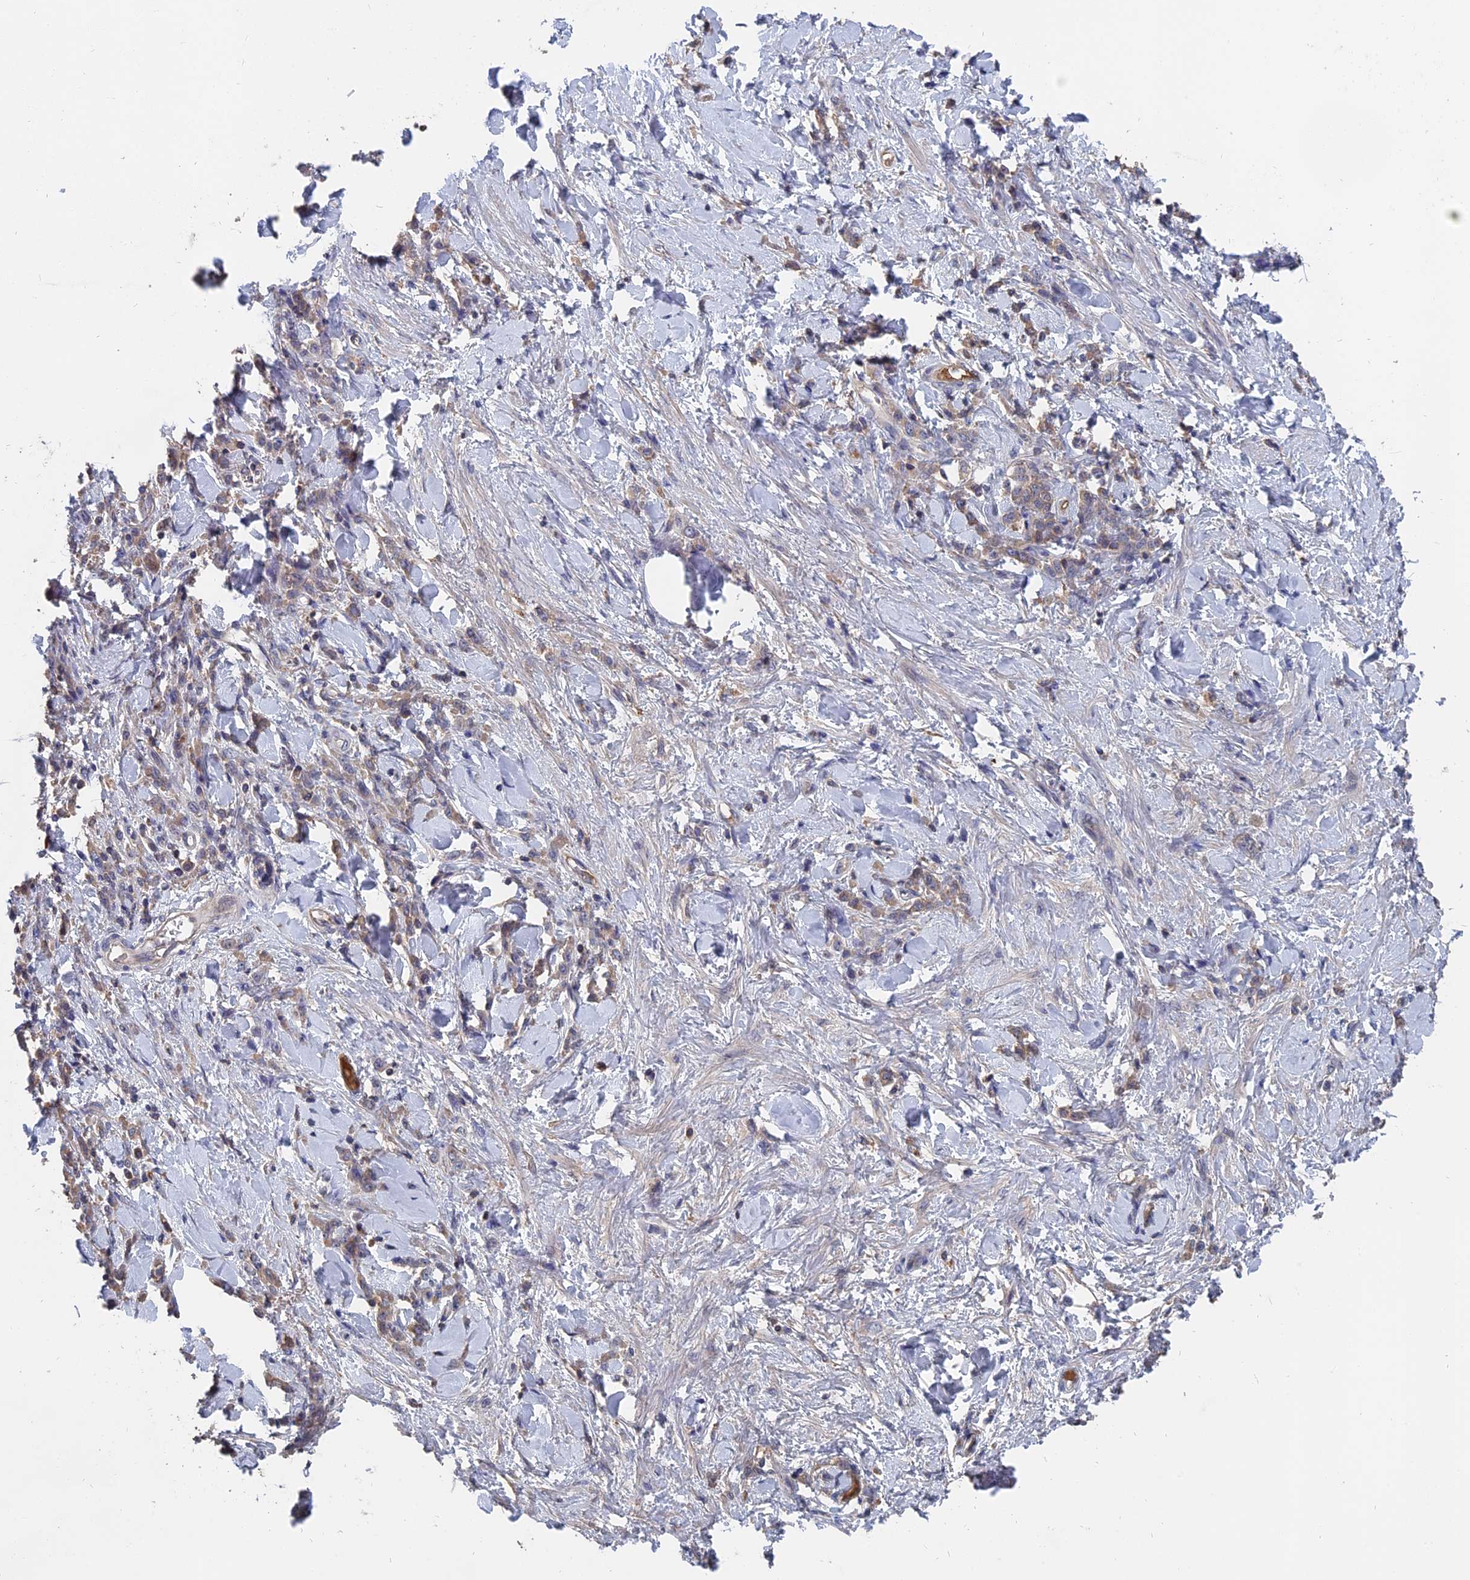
{"staining": {"intensity": "weak", "quantity": "<25%", "location": "cytoplasmic/membranous"}, "tissue": "stomach cancer", "cell_type": "Tumor cells", "image_type": "cancer", "snomed": [{"axis": "morphology", "description": "Normal tissue, NOS"}, {"axis": "morphology", "description": "Adenocarcinoma, NOS"}, {"axis": "topography", "description": "Stomach"}], "caption": "This micrograph is of stomach cancer (adenocarcinoma) stained with immunohistochemistry to label a protein in brown with the nuclei are counter-stained blue. There is no positivity in tumor cells.", "gene": "SLC33A1", "patient": {"sex": "male", "age": 82}}